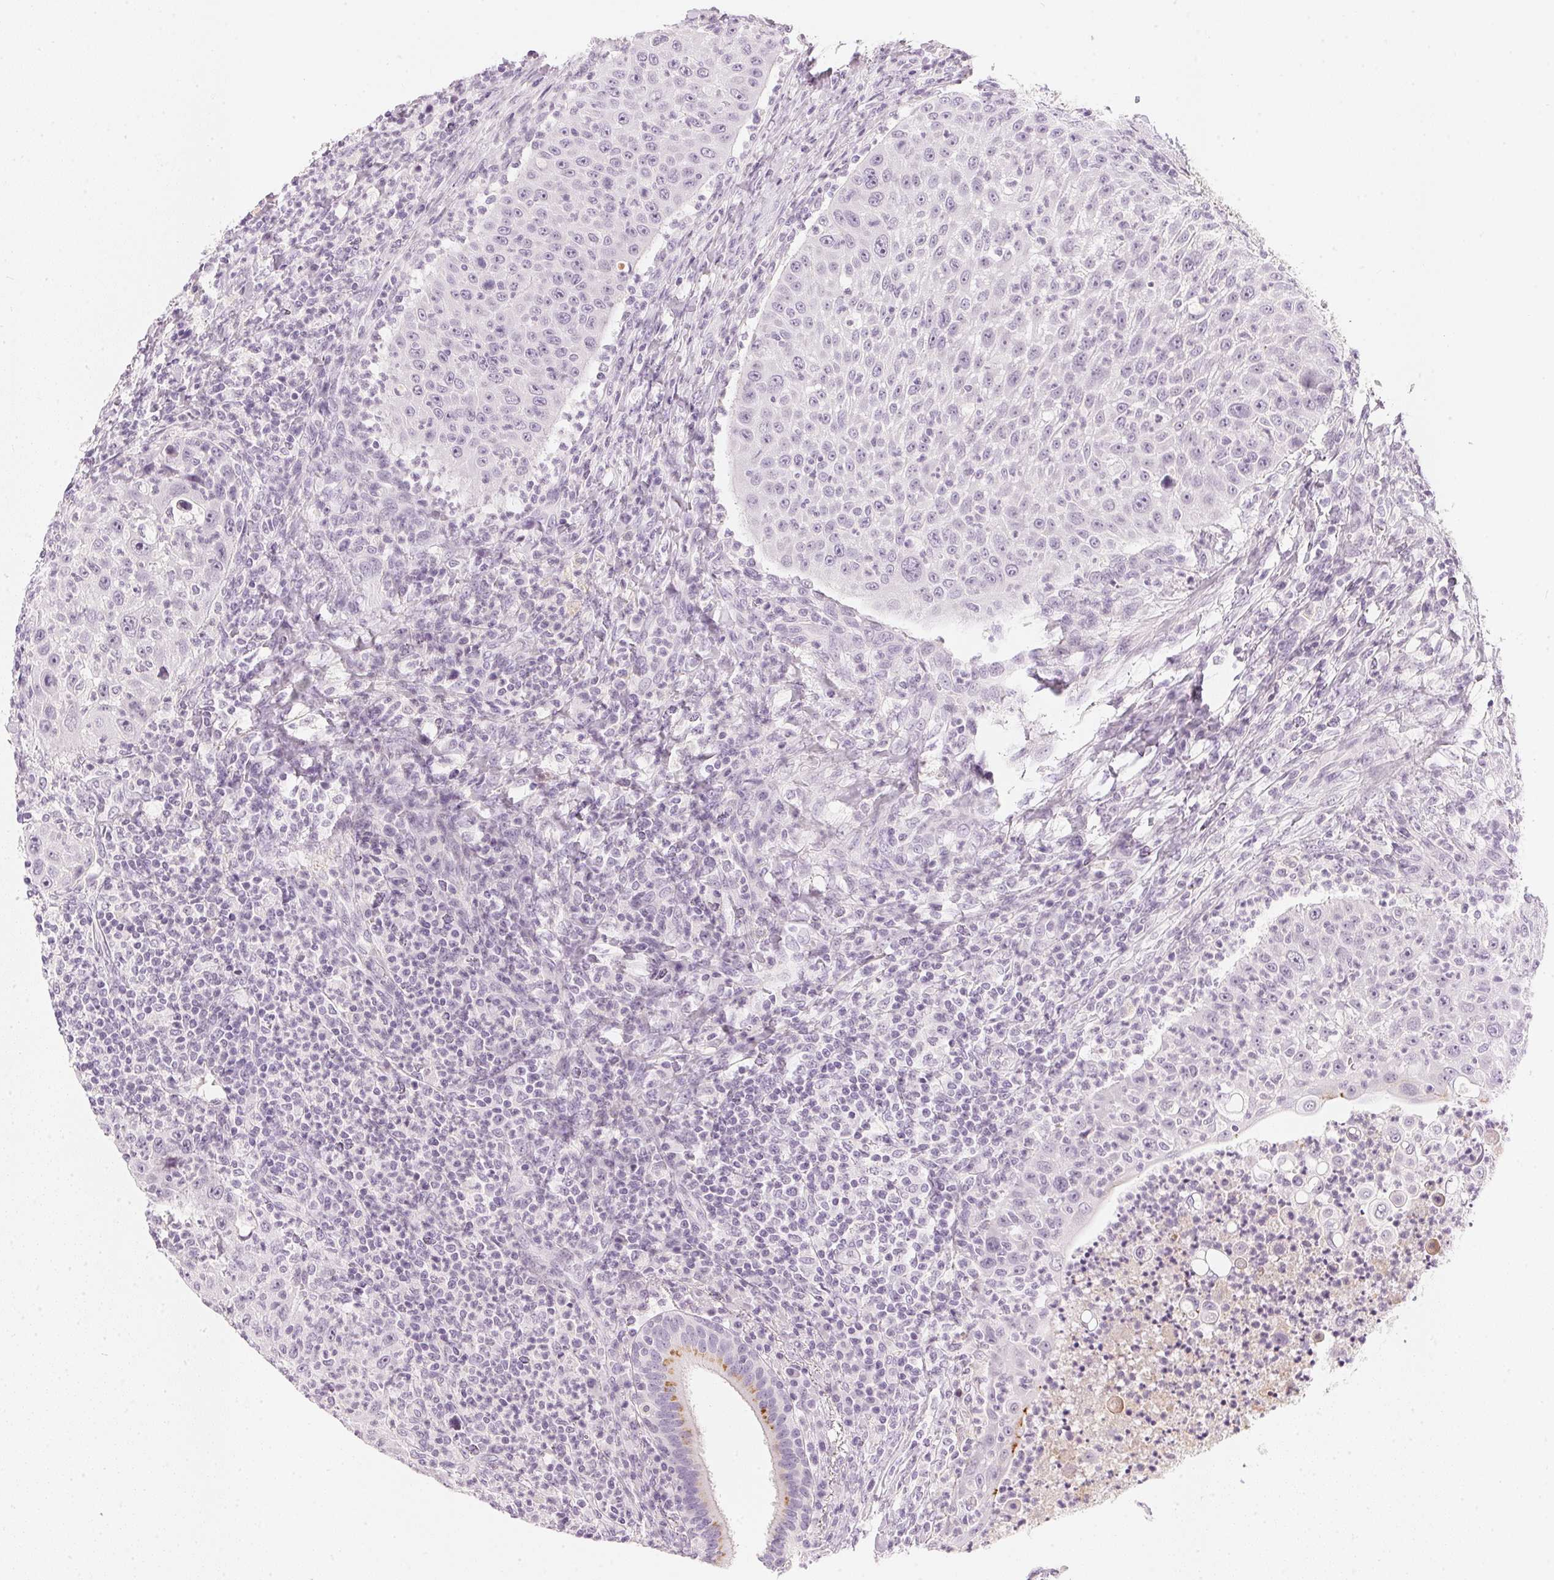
{"staining": {"intensity": "negative", "quantity": "none", "location": "none"}, "tissue": "head and neck cancer", "cell_type": "Tumor cells", "image_type": "cancer", "snomed": [{"axis": "morphology", "description": "Squamous cell carcinoma, NOS"}, {"axis": "topography", "description": "Head-Neck"}], "caption": "The immunohistochemistry (IHC) histopathology image has no significant staining in tumor cells of head and neck cancer tissue. The staining is performed using DAB brown chromogen with nuclei counter-stained in using hematoxylin.", "gene": "CHST4", "patient": {"sex": "male", "age": 69}}